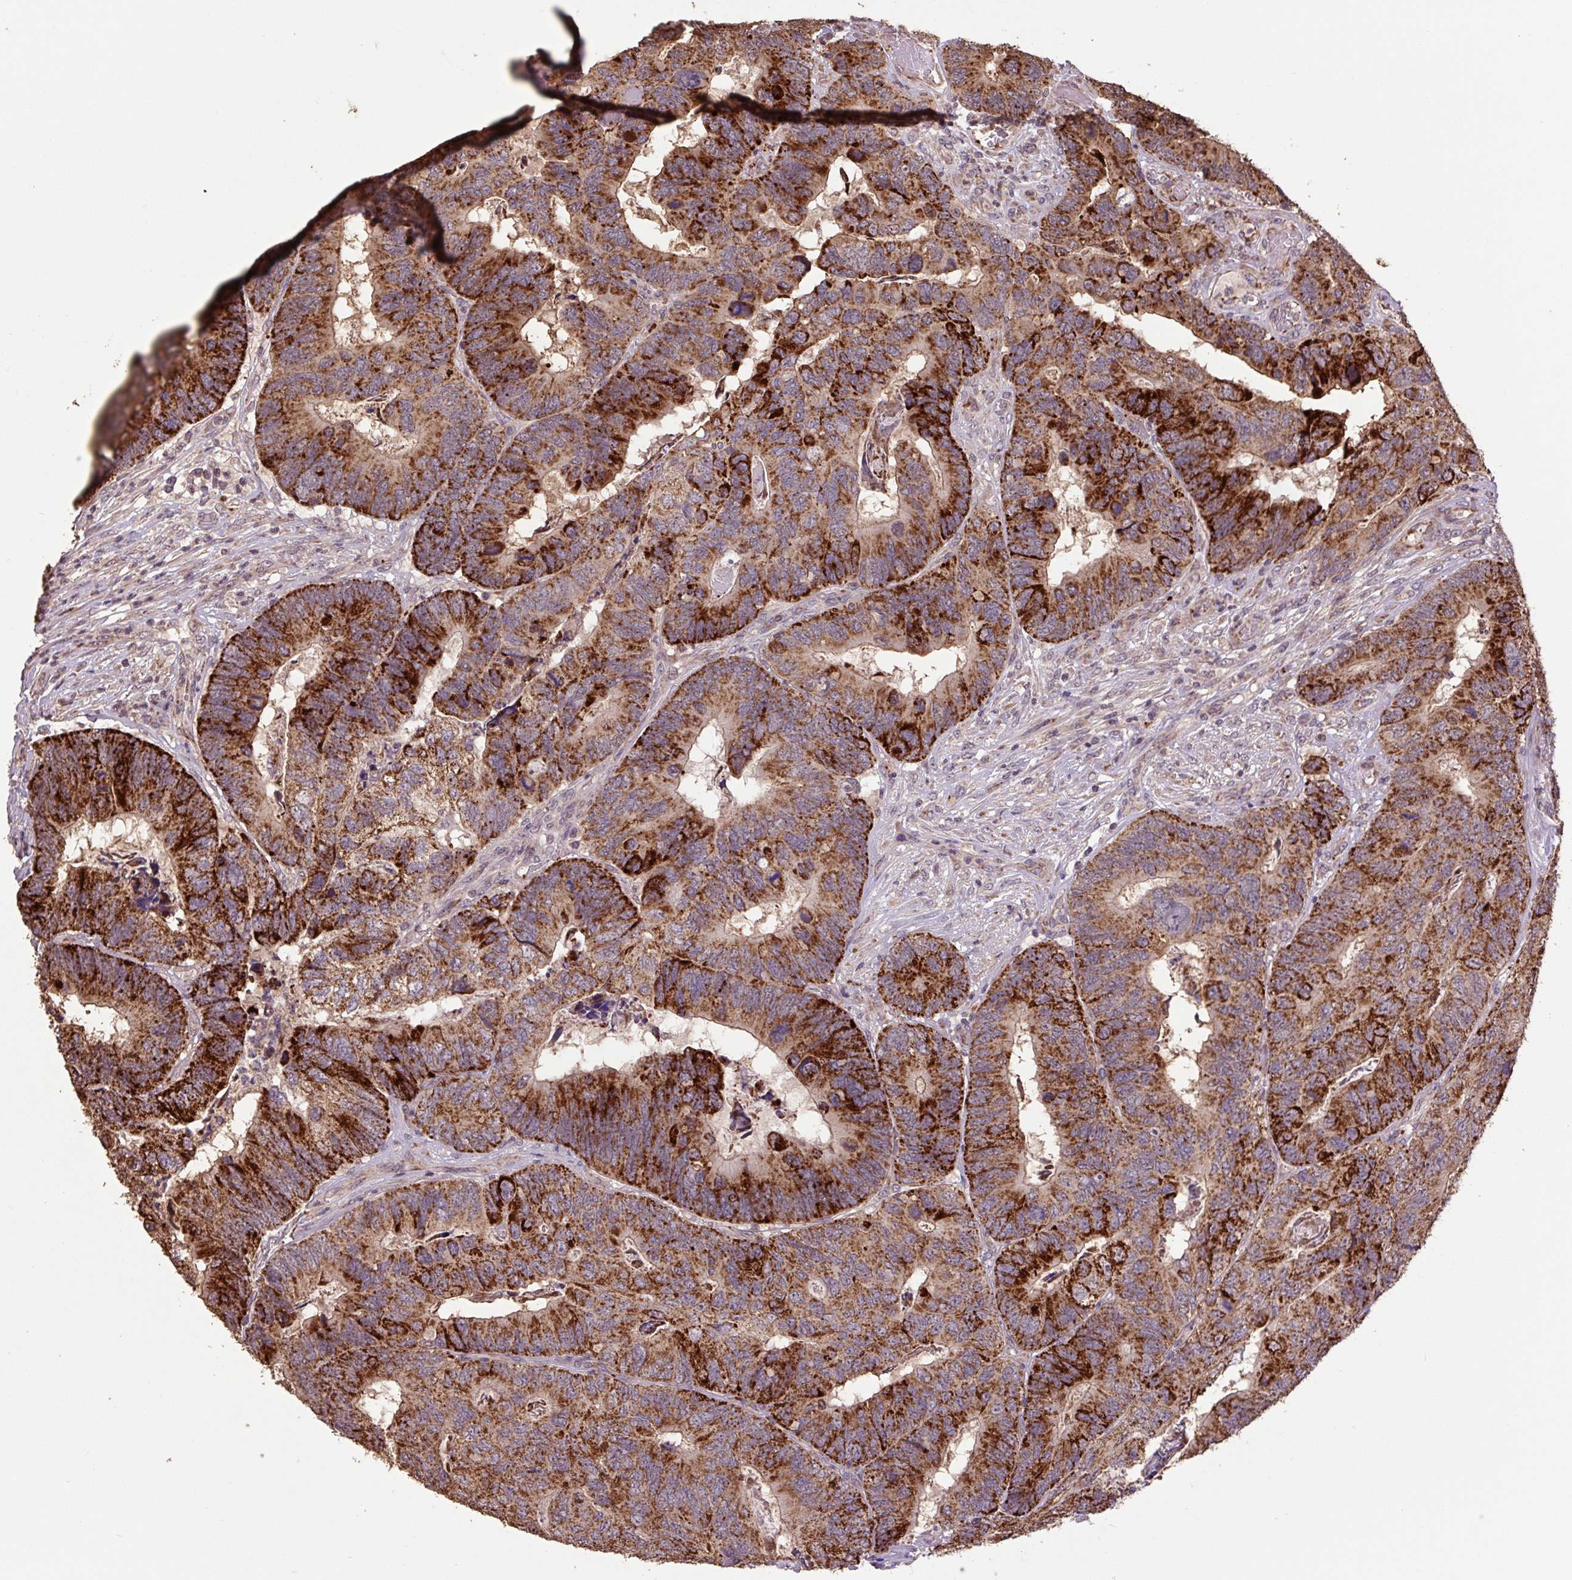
{"staining": {"intensity": "strong", "quantity": ">75%", "location": "cytoplasmic/membranous"}, "tissue": "colorectal cancer", "cell_type": "Tumor cells", "image_type": "cancer", "snomed": [{"axis": "morphology", "description": "Adenocarcinoma, NOS"}, {"axis": "topography", "description": "Colon"}], "caption": "Immunohistochemical staining of human colorectal adenocarcinoma demonstrates high levels of strong cytoplasmic/membranous positivity in approximately >75% of tumor cells.", "gene": "TMEM160", "patient": {"sex": "female", "age": 67}}